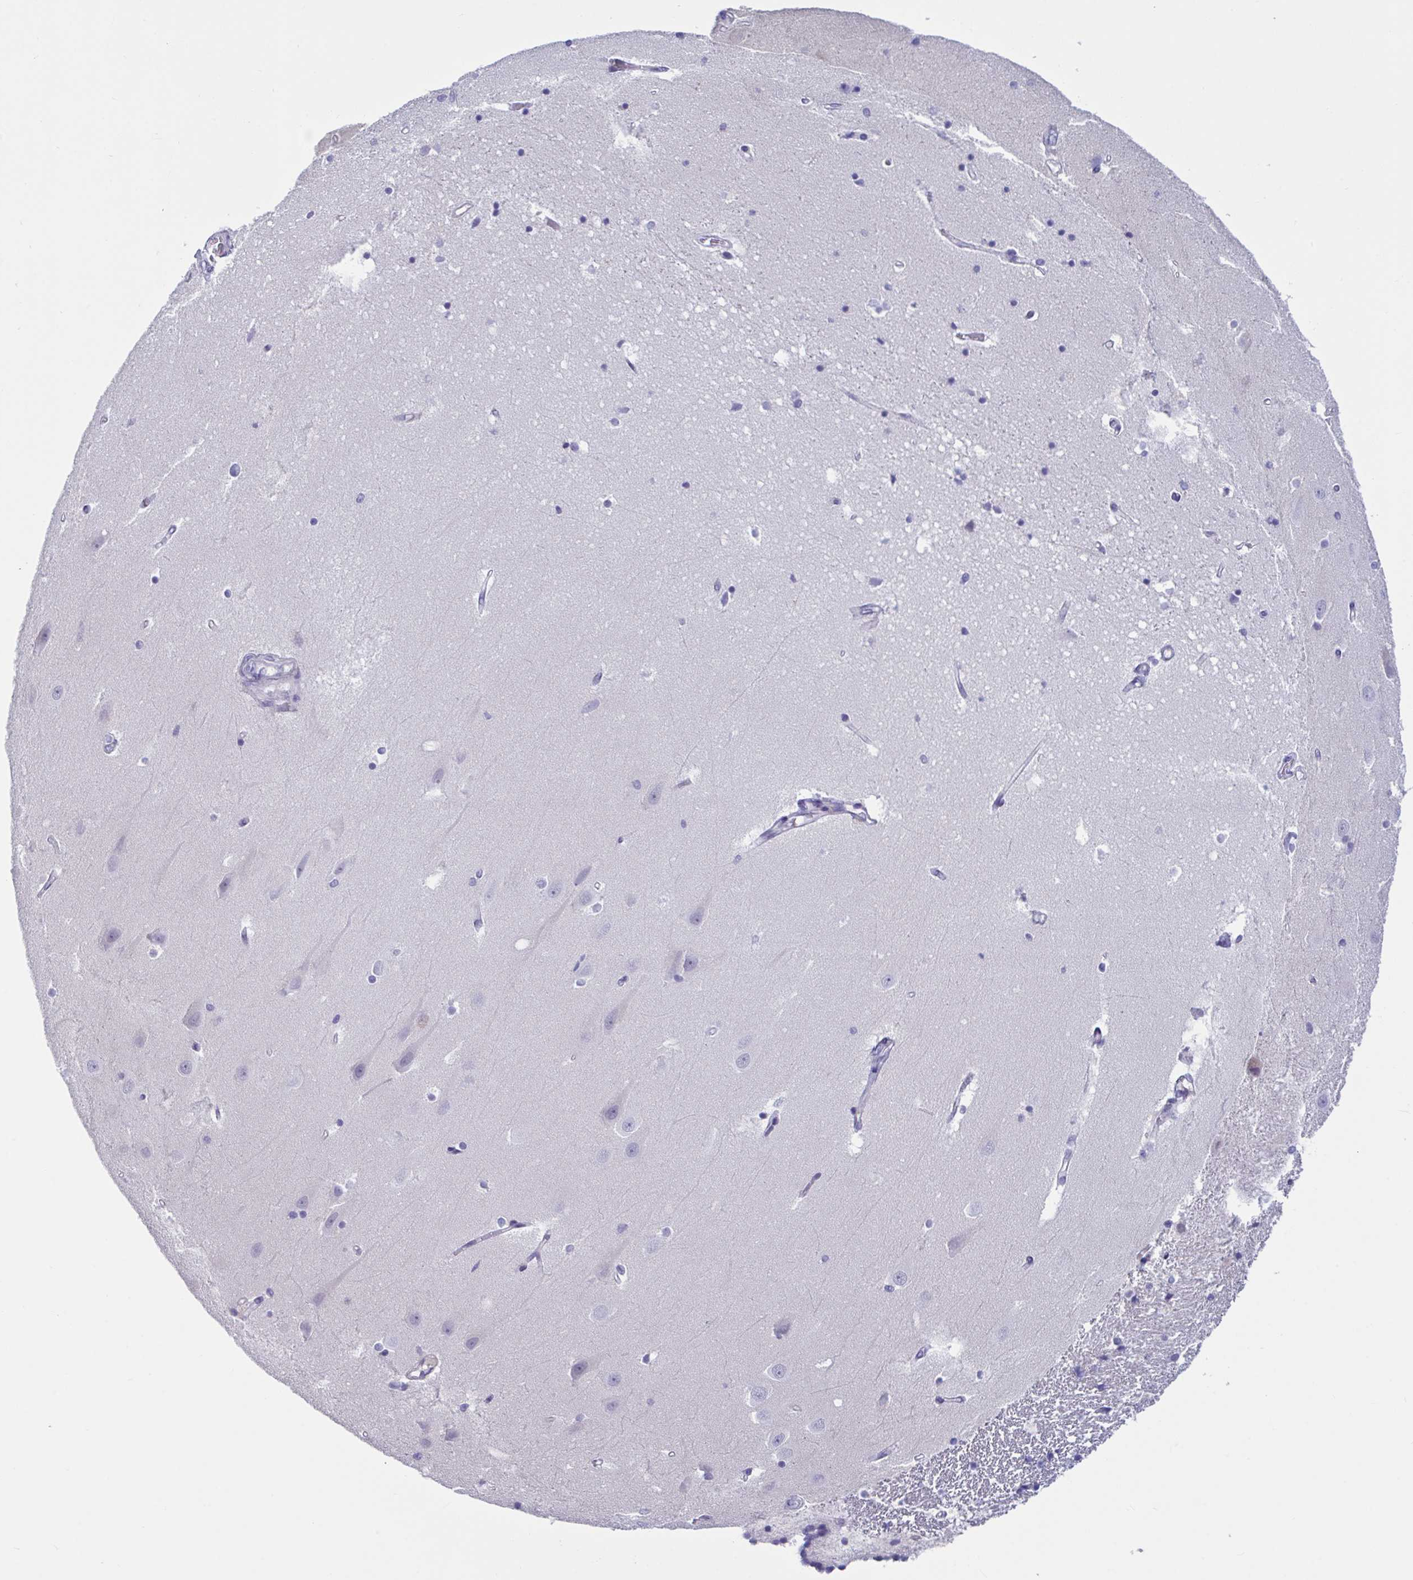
{"staining": {"intensity": "negative", "quantity": "none", "location": "none"}, "tissue": "hippocampus", "cell_type": "Glial cells", "image_type": "normal", "snomed": [{"axis": "morphology", "description": "Normal tissue, NOS"}, {"axis": "topography", "description": "Hippocampus"}], "caption": "DAB (3,3'-diaminobenzidine) immunohistochemical staining of benign hippocampus demonstrates no significant staining in glial cells.", "gene": "MS4A14", "patient": {"sex": "male", "age": 63}}